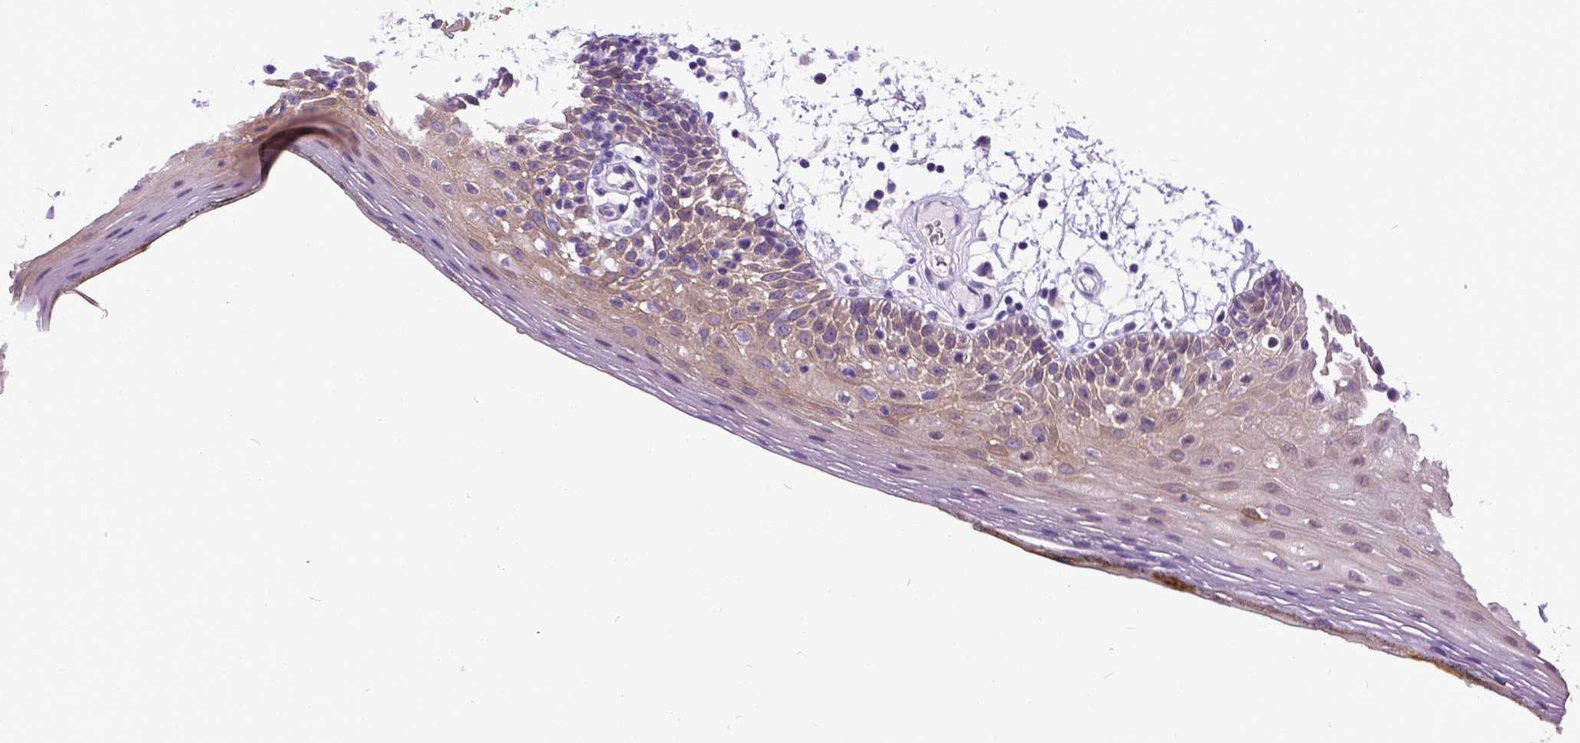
{"staining": {"intensity": "weak", "quantity": ">75%", "location": "cytoplasmic/membranous"}, "tissue": "oral mucosa", "cell_type": "Squamous epithelial cells", "image_type": "normal", "snomed": [{"axis": "morphology", "description": "Normal tissue, NOS"}, {"axis": "morphology", "description": "Squamous cell carcinoma, NOS"}, {"axis": "topography", "description": "Oral tissue"}, {"axis": "topography", "description": "Head-Neck"}], "caption": "Squamous epithelial cells show low levels of weak cytoplasmic/membranous staining in approximately >75% of cells in unremarkable human oral mucosa. The staining is performed using DAB (3,3'-diaminobenzidine) brown chromogen to label protein expression. The nuclei are counter-stained blue using hematoxylin.", "gene": "NEK5", "patient": {"sex": "male", "age": 52}}